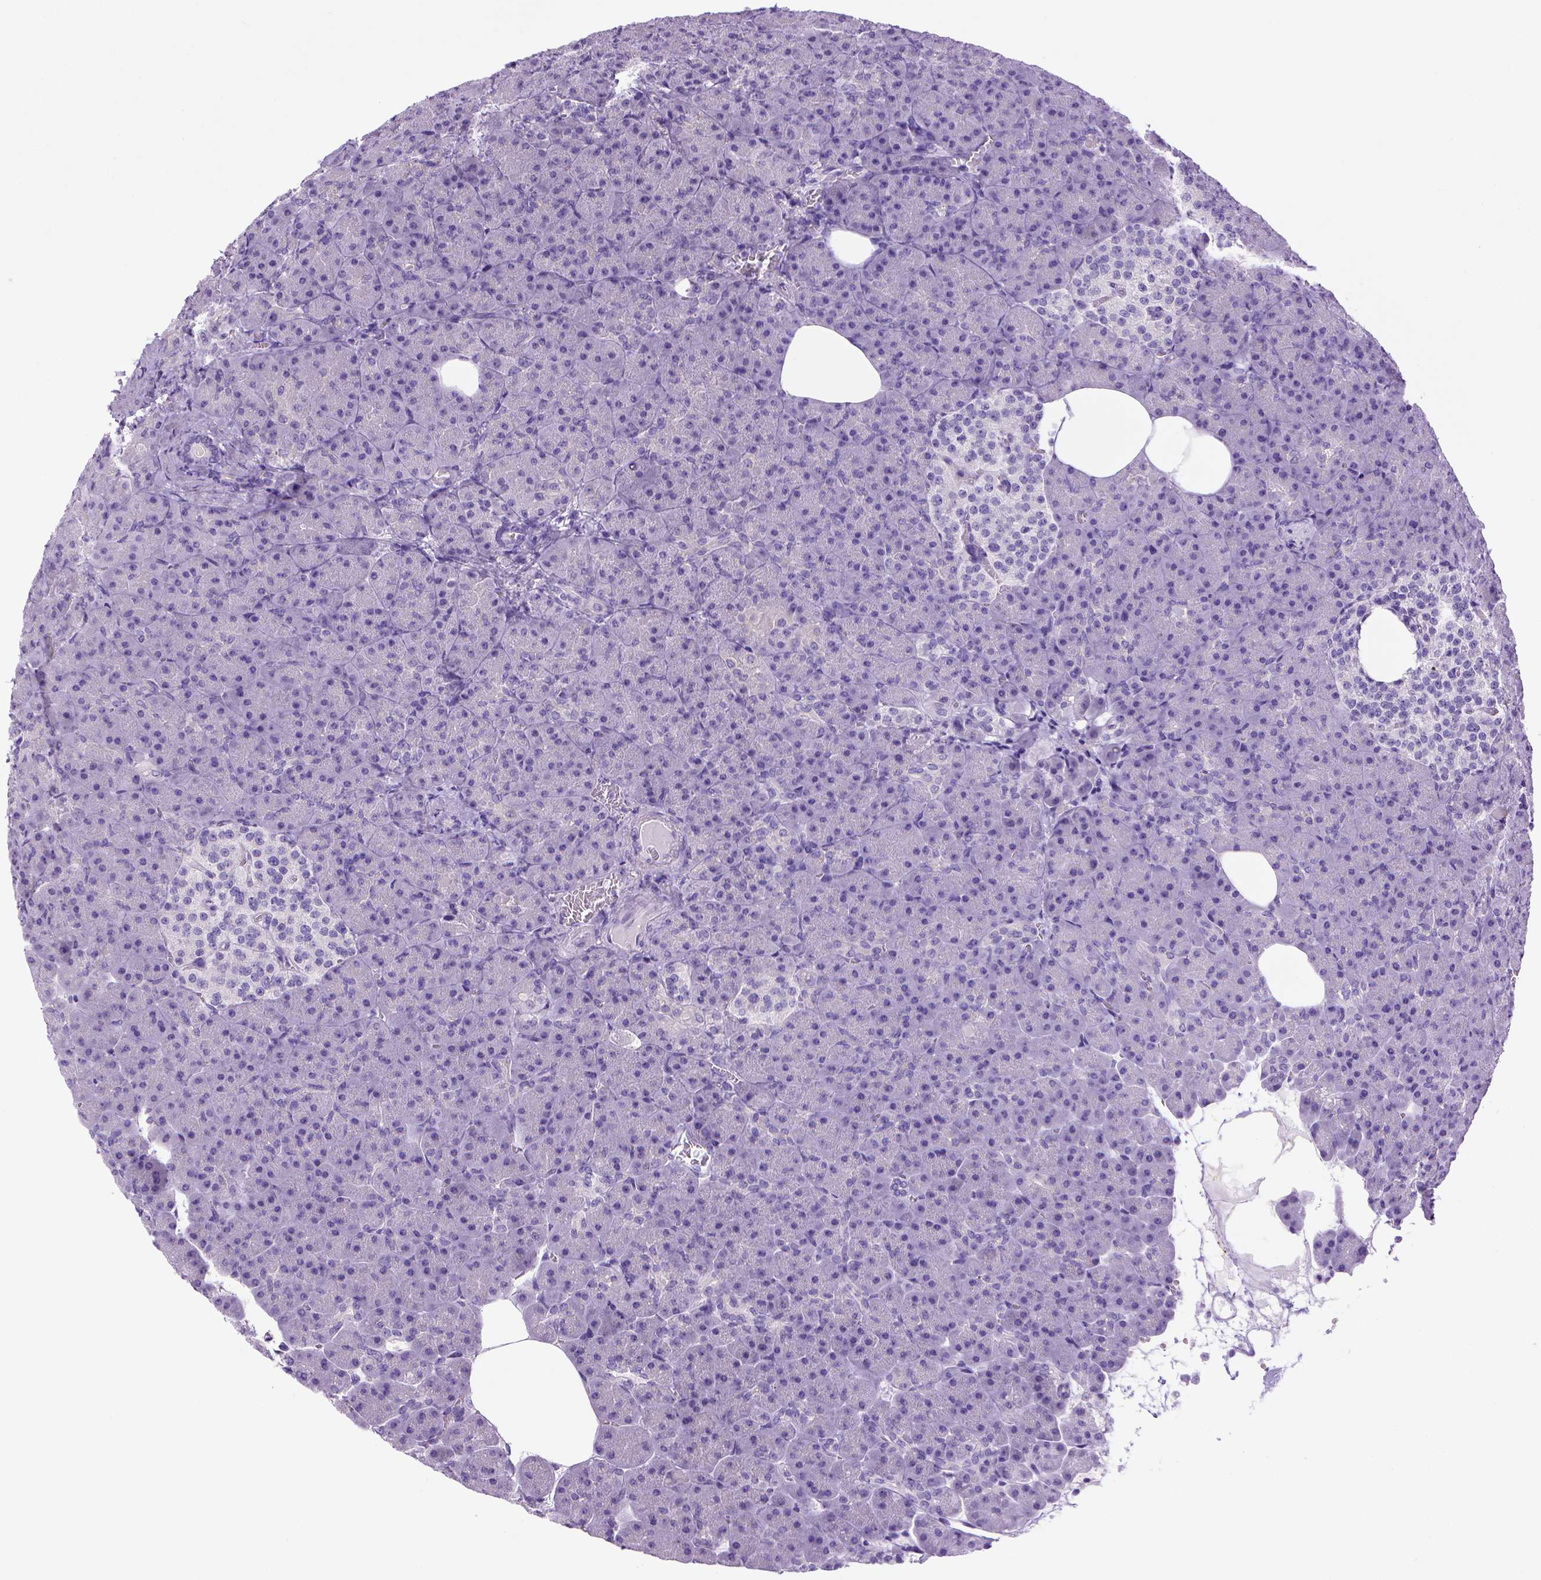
{"staining": {"intensity": "negative", "quantity": "none", "location": "none"}, "tissue": "pancreas", "cell_type": "Exocrine glandular cells", "image_type": "normal", "snomed": [{"axis": "morphology", "description": "Normal tissue, NOS"}, {"axis": "topography", "description": "Pancreas"}], "caption": "Exocrine glandular cells show no significant staining in unremarkable pancreas.", "gene": "SGCG", "patient": {"sex": "female", "age": 74}}